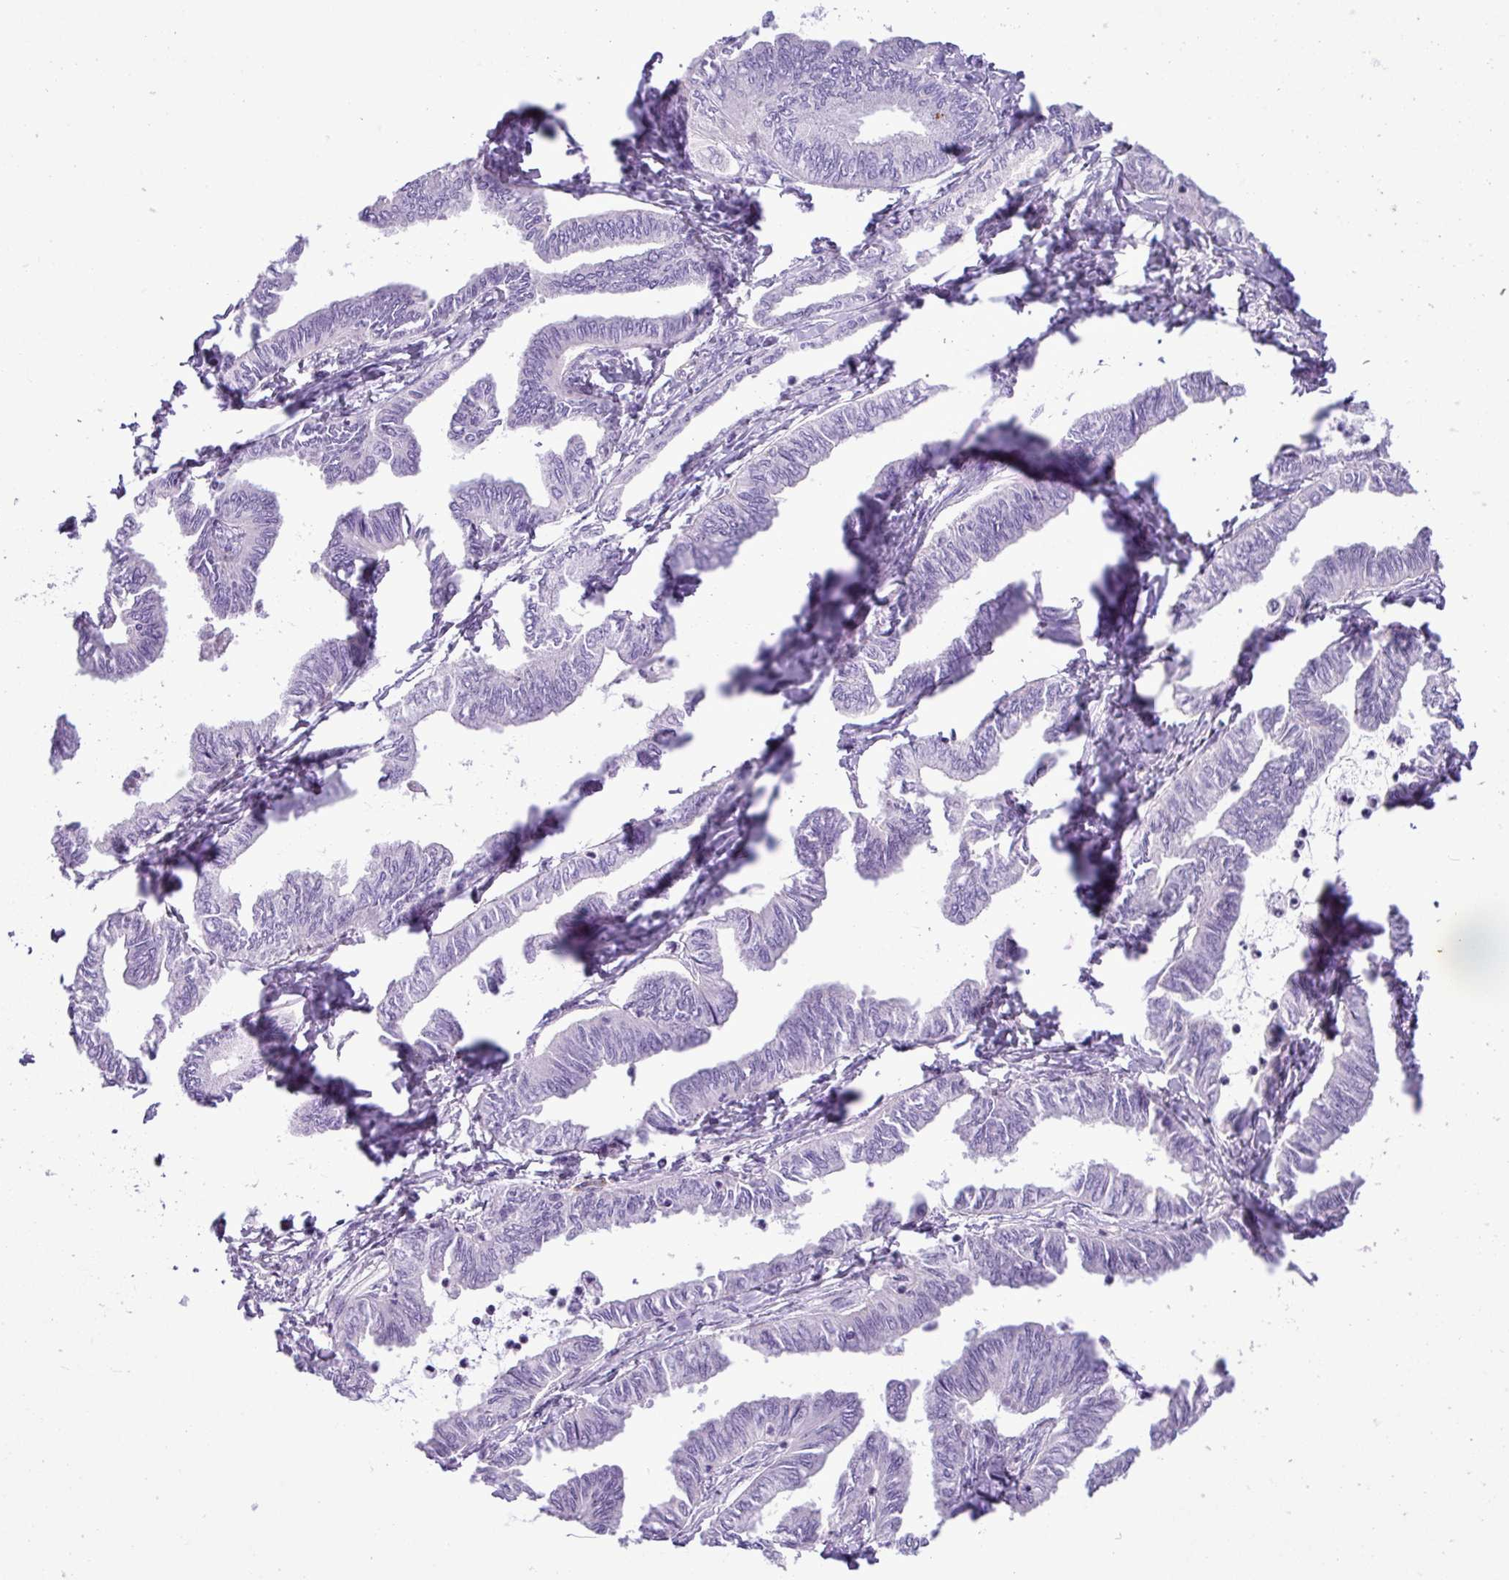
{"staining": {"intensity": "negative", "quantity": "none", "location": "none"}, "tissue": "ovarian cancer", "cell_type": "Tumor cells", "image_type": "cancer", "snomed": [{"axis": "morphology", "description": "Carcinoma, endometroid"}, {"axis": "topography", "description": "Ovary"}], "caption": "Tumor cells show no significant staining in ovarian cancer (endometroid carcinoma).", "gene": "ZNF334", "patient": {"sex": "female", "age": 70}}